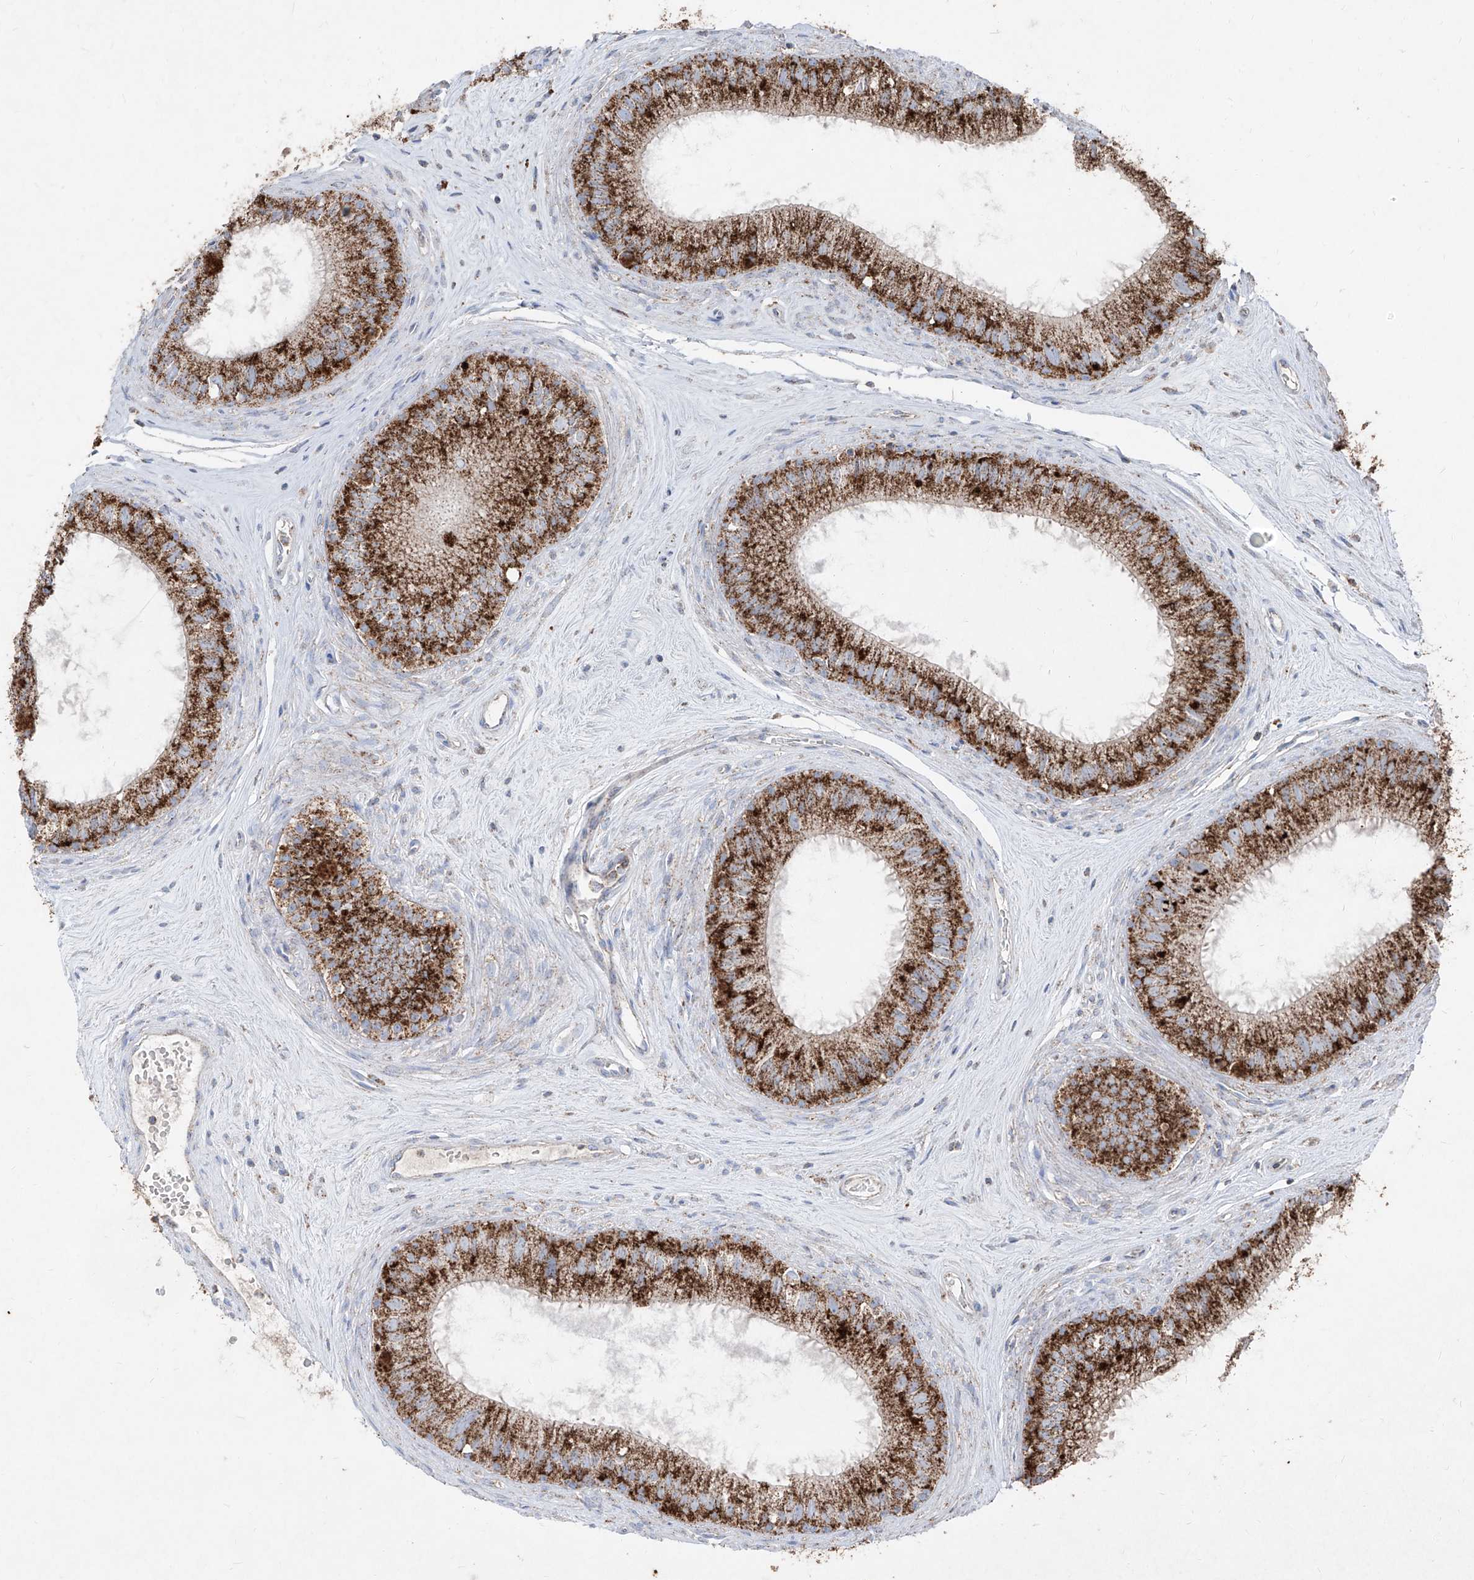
{"staining": {"intensity": "strong", "quantity": ">75%", "location": "cytoplasmic/membranous"}, "tissue": "epididymis", "cell_type": "Glandular cells", "image_type": "normal", "snomed": [{"axis": "morphology", "description": "Normal tissue, NOS"}, {"axis": "topography", "description": "Epididymis"}], "caption": "Immunohistochemical staining of normal epididymis exhibits >75% levels of strong cytoplasmic/membranous protein expression in about >75% of glandular cells.", "gene": "ABCD3", "patient": {"sex": "male", "age": 71}}